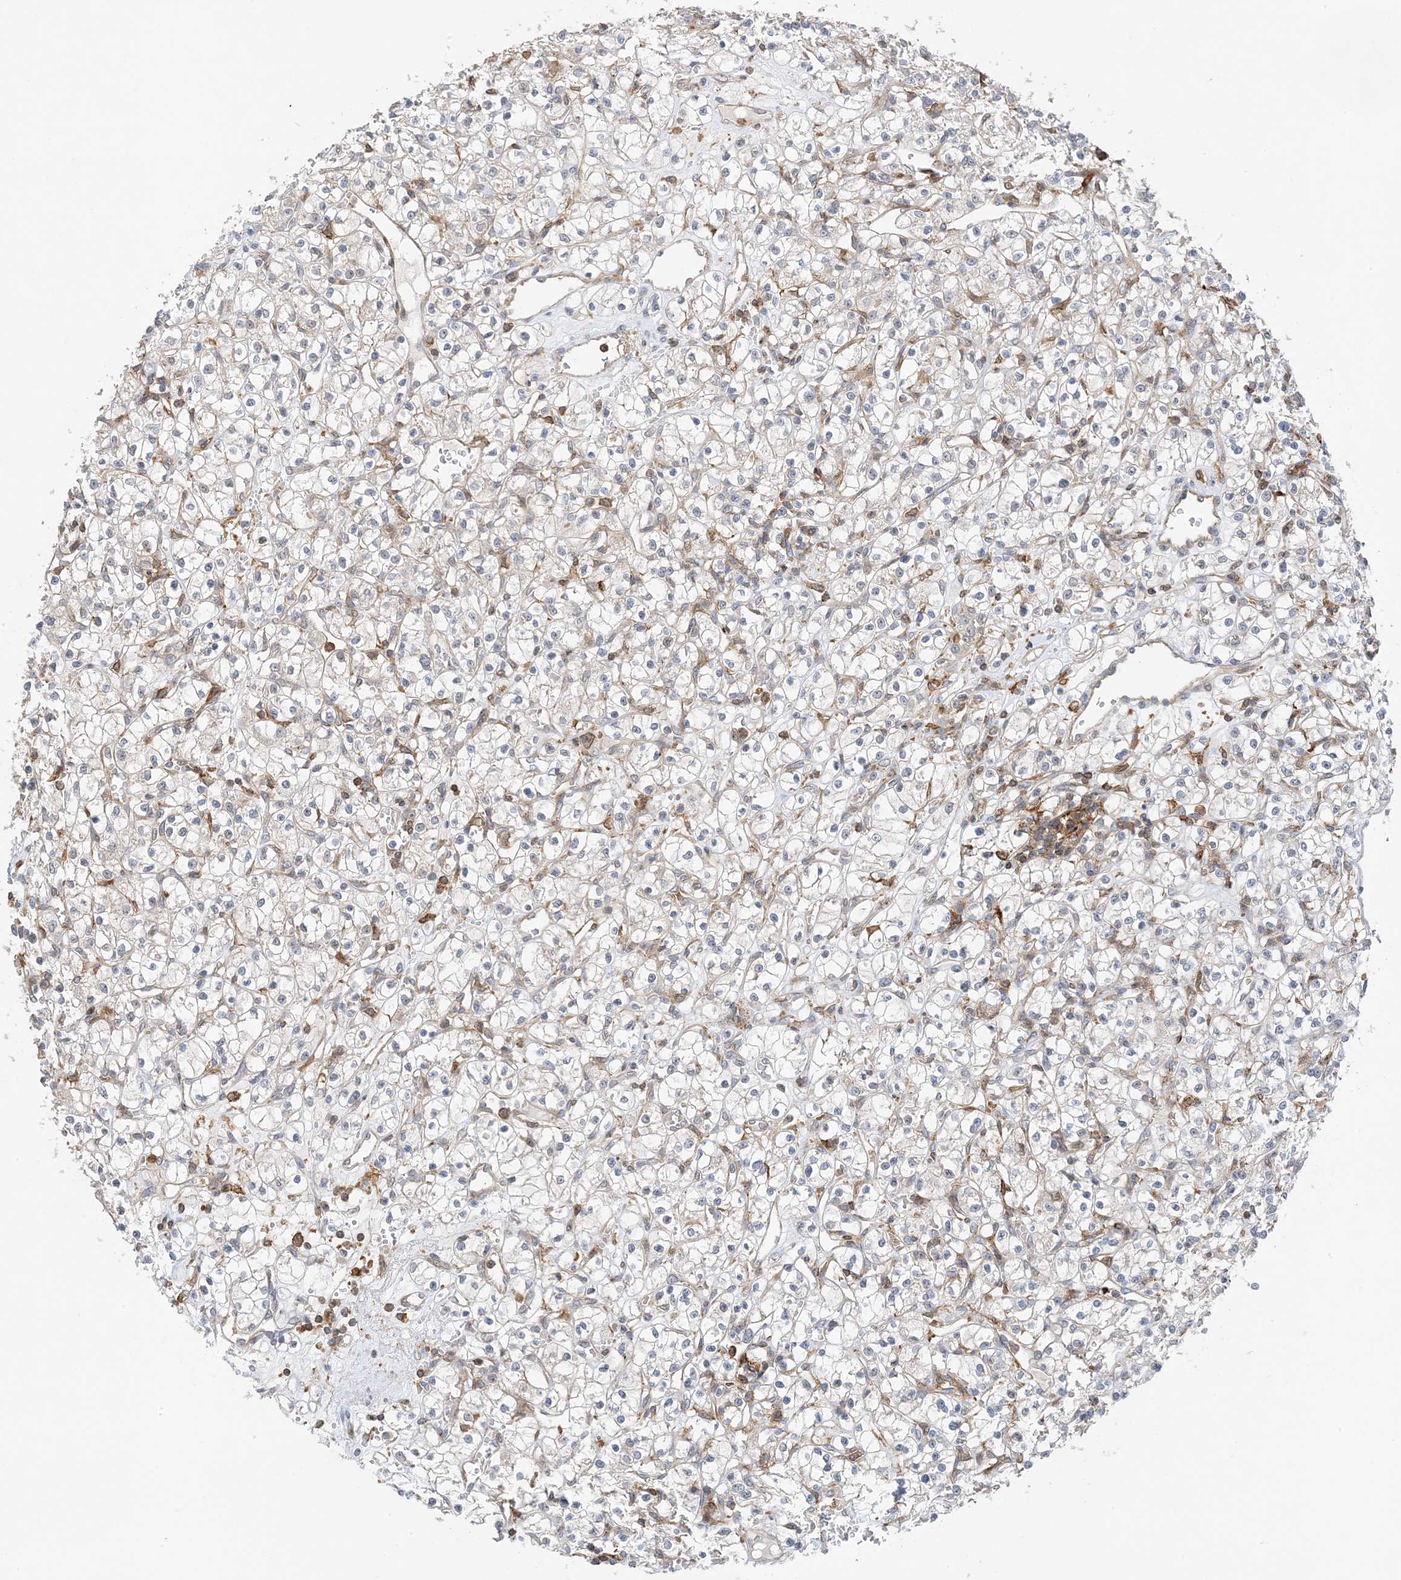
{"staining": {"intensity": "negative", "quantity": "none", "location": "none"}, "tissue": "renal cancer", "cell_type": "Tumor cells", "image_type": "cancer", "snomed": [{"axis": "morphology", "description": "Adenocarcinoma, NOS"}, {"axis": "topography", "description": "Kidney"}], "caption": "DAB (3,3'-diaminobenzidine) immunohistochemical staining of human adenocarcinoma (renal) demonstrates no significant expression in tumor cells.", "gene": "TATDN3", "patient": {"sex": "female", "age": 59}}